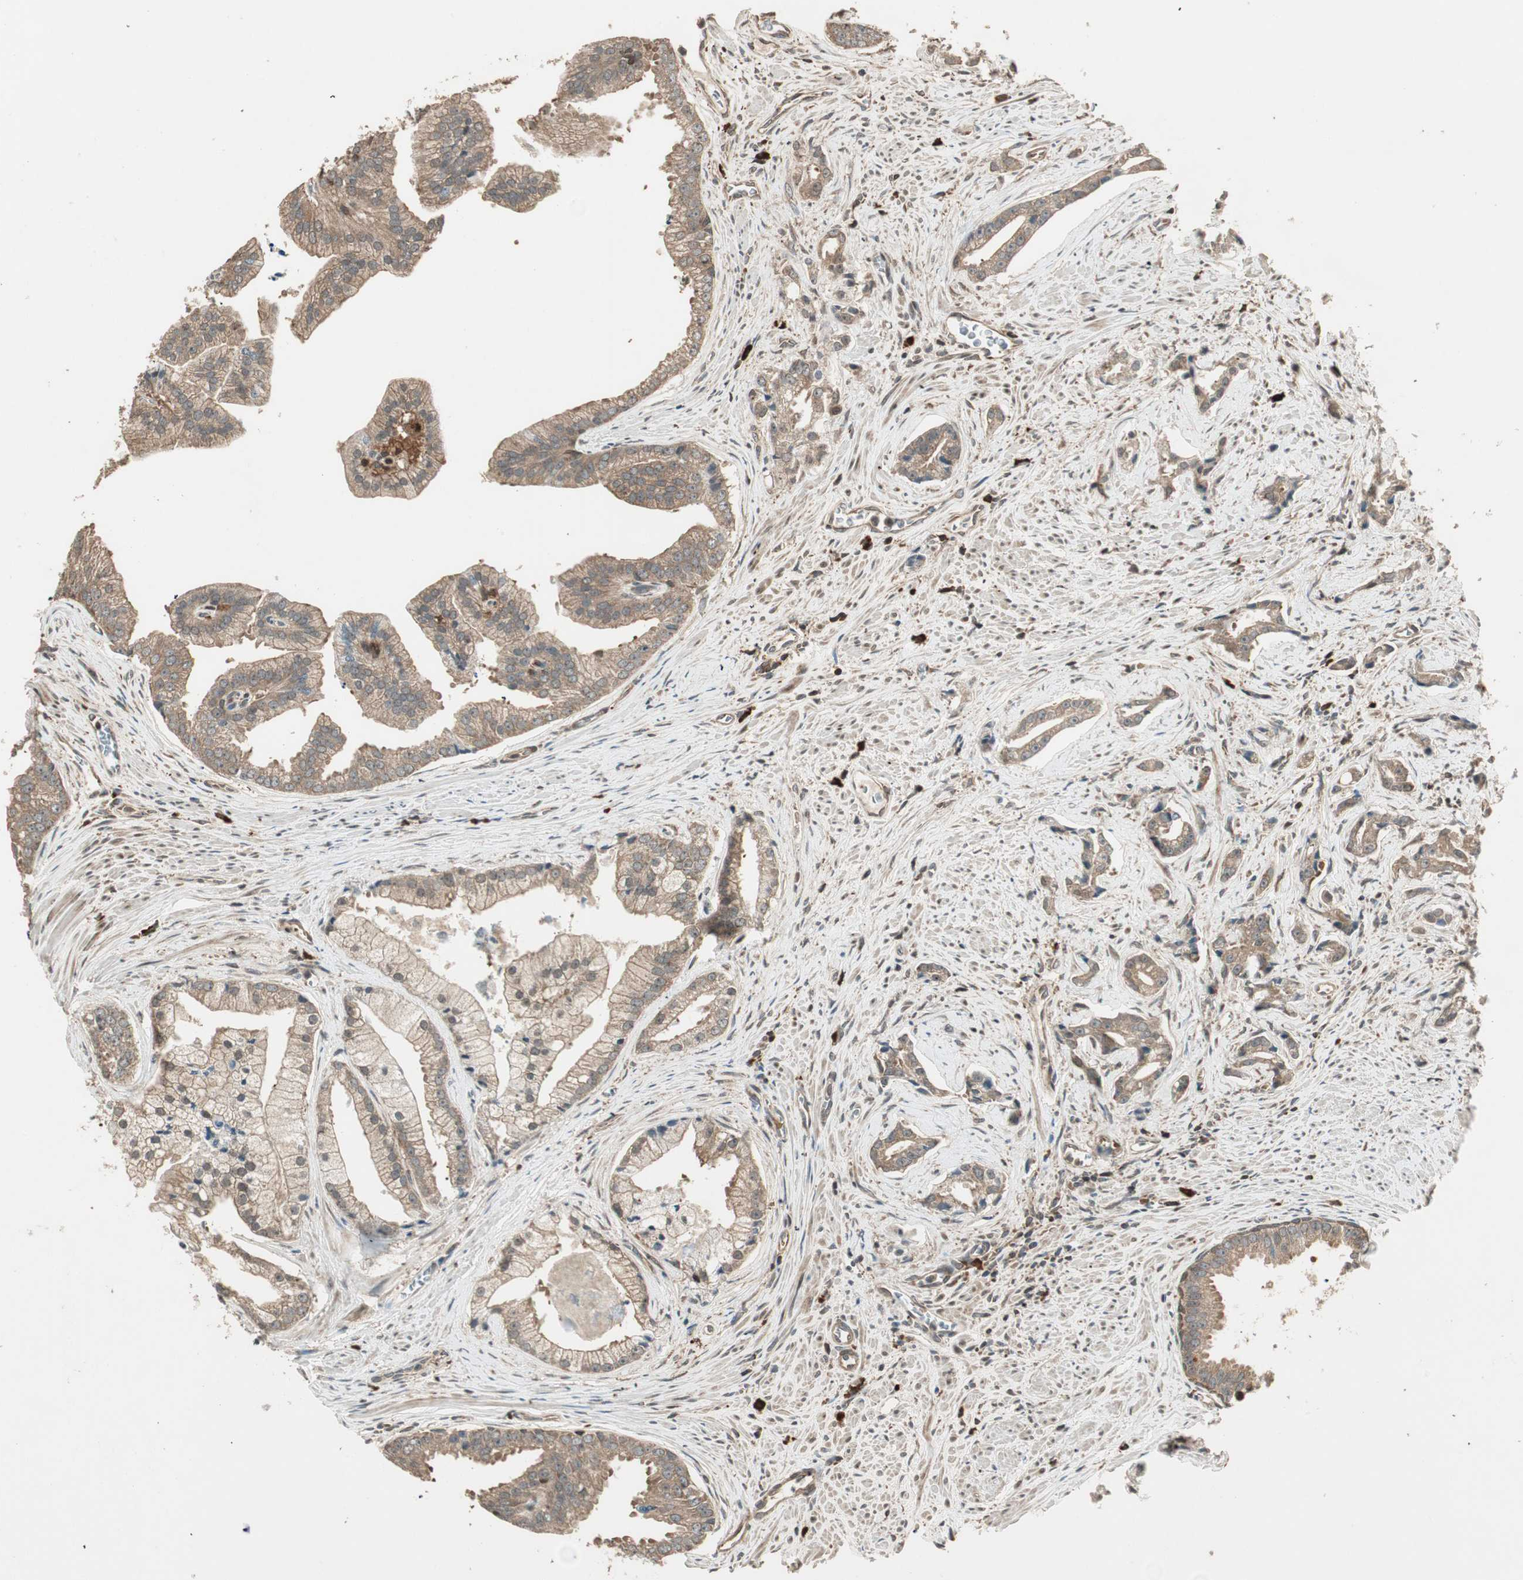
{"staining": {"intensity": "moderate", "quantity": ">75%", "location": "cytoplasmic/membranous,nuclear"}, "tissue": "prostate cancer", "cell_type": "Tumor cells", "image_type": "cancer", "snomed": [{"axis": "morphology", "description": "Adenocarcinoma, High grade"}, {"axis": "topography", "description": "Prostate"}], "caption": "Human prostate cancer (adenocarcinoma (high-grade)) stained with a brown dye demonstrates moderate cytoplasmic/membranous and nuclear positive positivity in approximately >75% of tumor cells.", "gene": "CNOT4", "patient": {"sex": "male", "age": 67}}